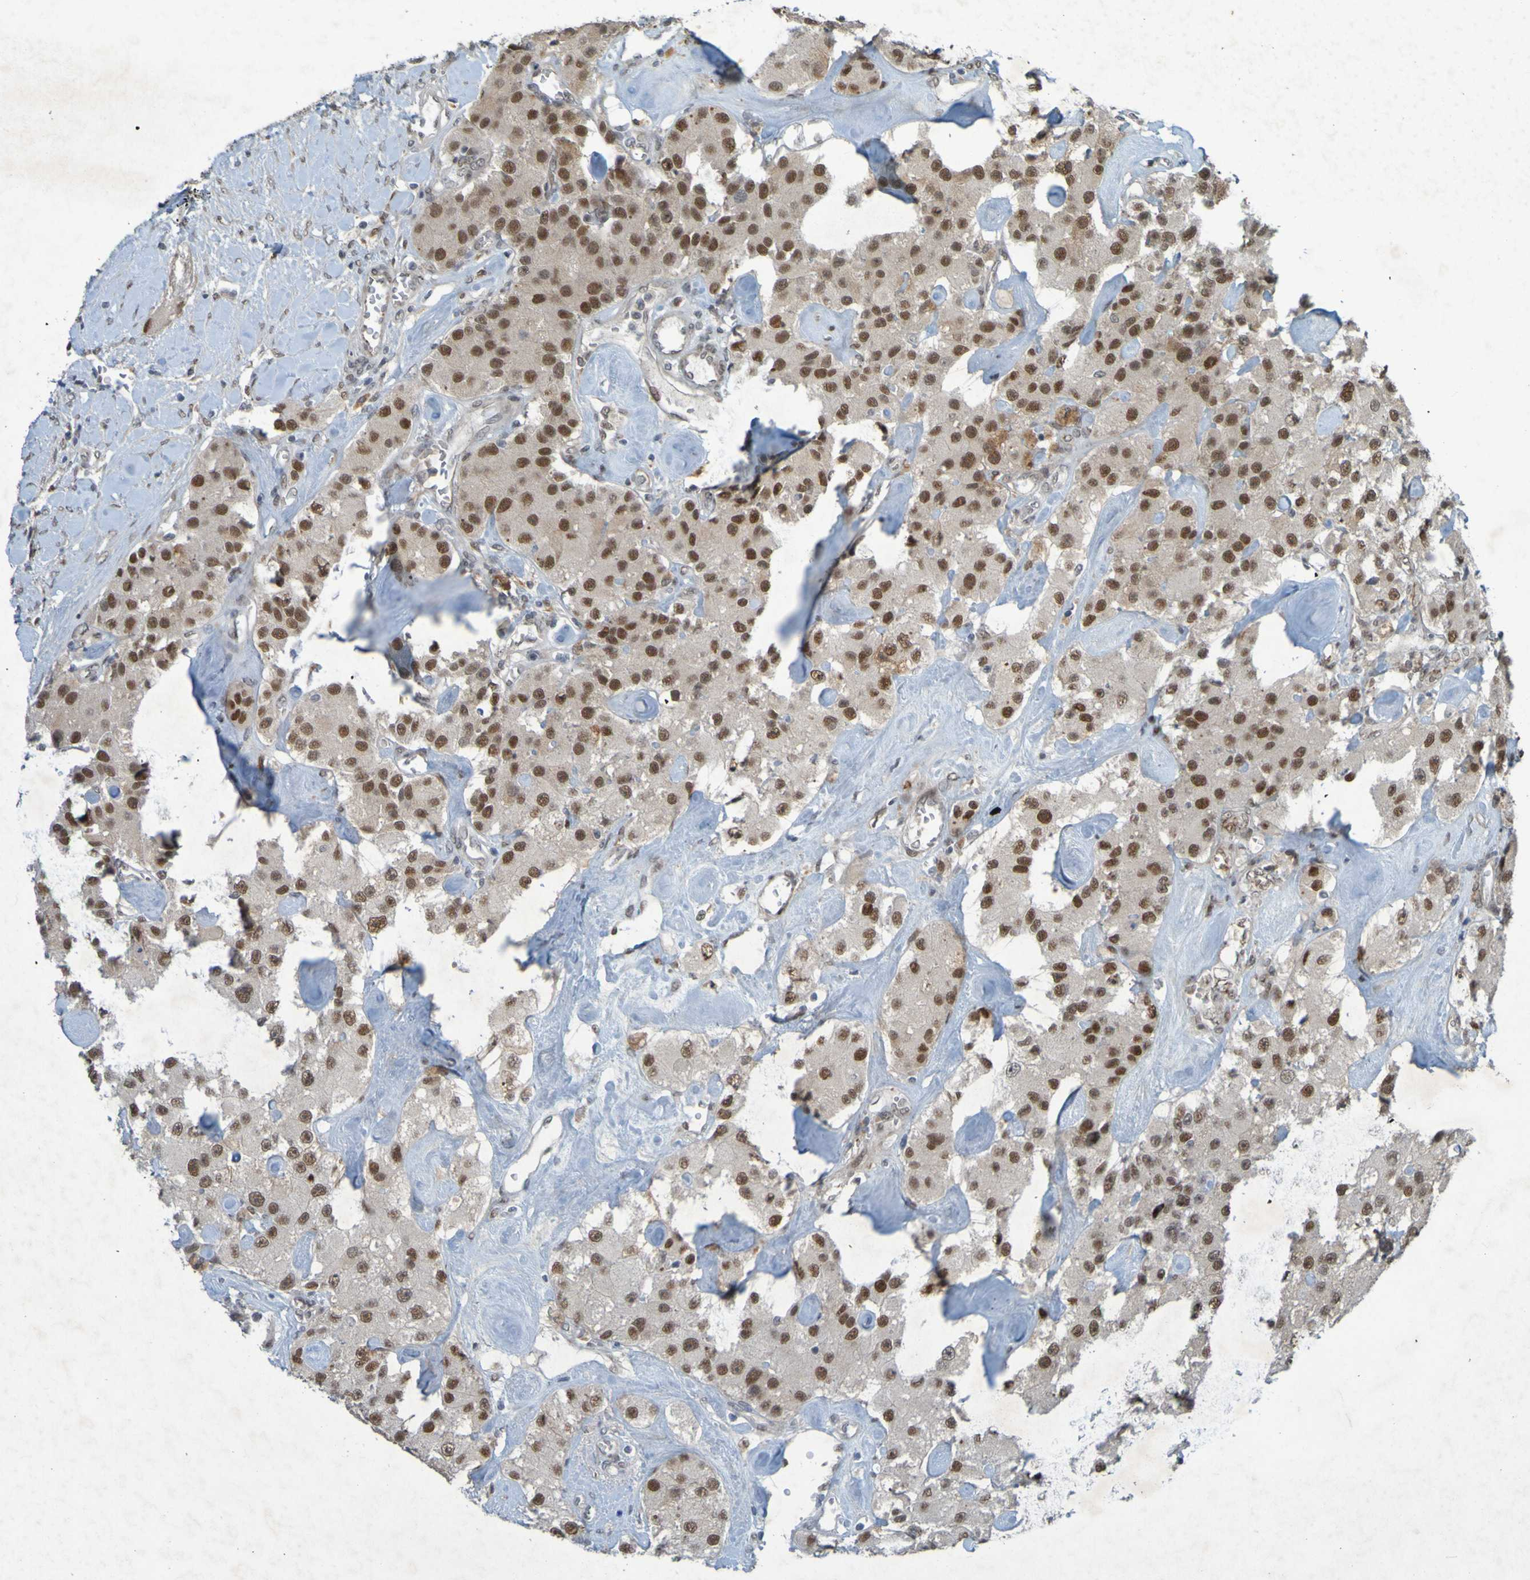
{"staining": {"intensity": "moderate", "quantity": ">75%", "location": "nuclear"}, "tissue": "carcinoid", "cell_type": "Tumor cells", "image_type": "cancer", "snomed": [{"axis": "morphology", "description": "Carcinoid, malignant, NOS"}, {"axis": "topography", "description": "Pancreas"}], "caption": "The micrograph shows a brown stain indicating the presence of a protein in the nuclear of tumor cells in malignant carcinoid.", "gene": "MCPH1", "patient": {"sex": "male", "age": 41}}